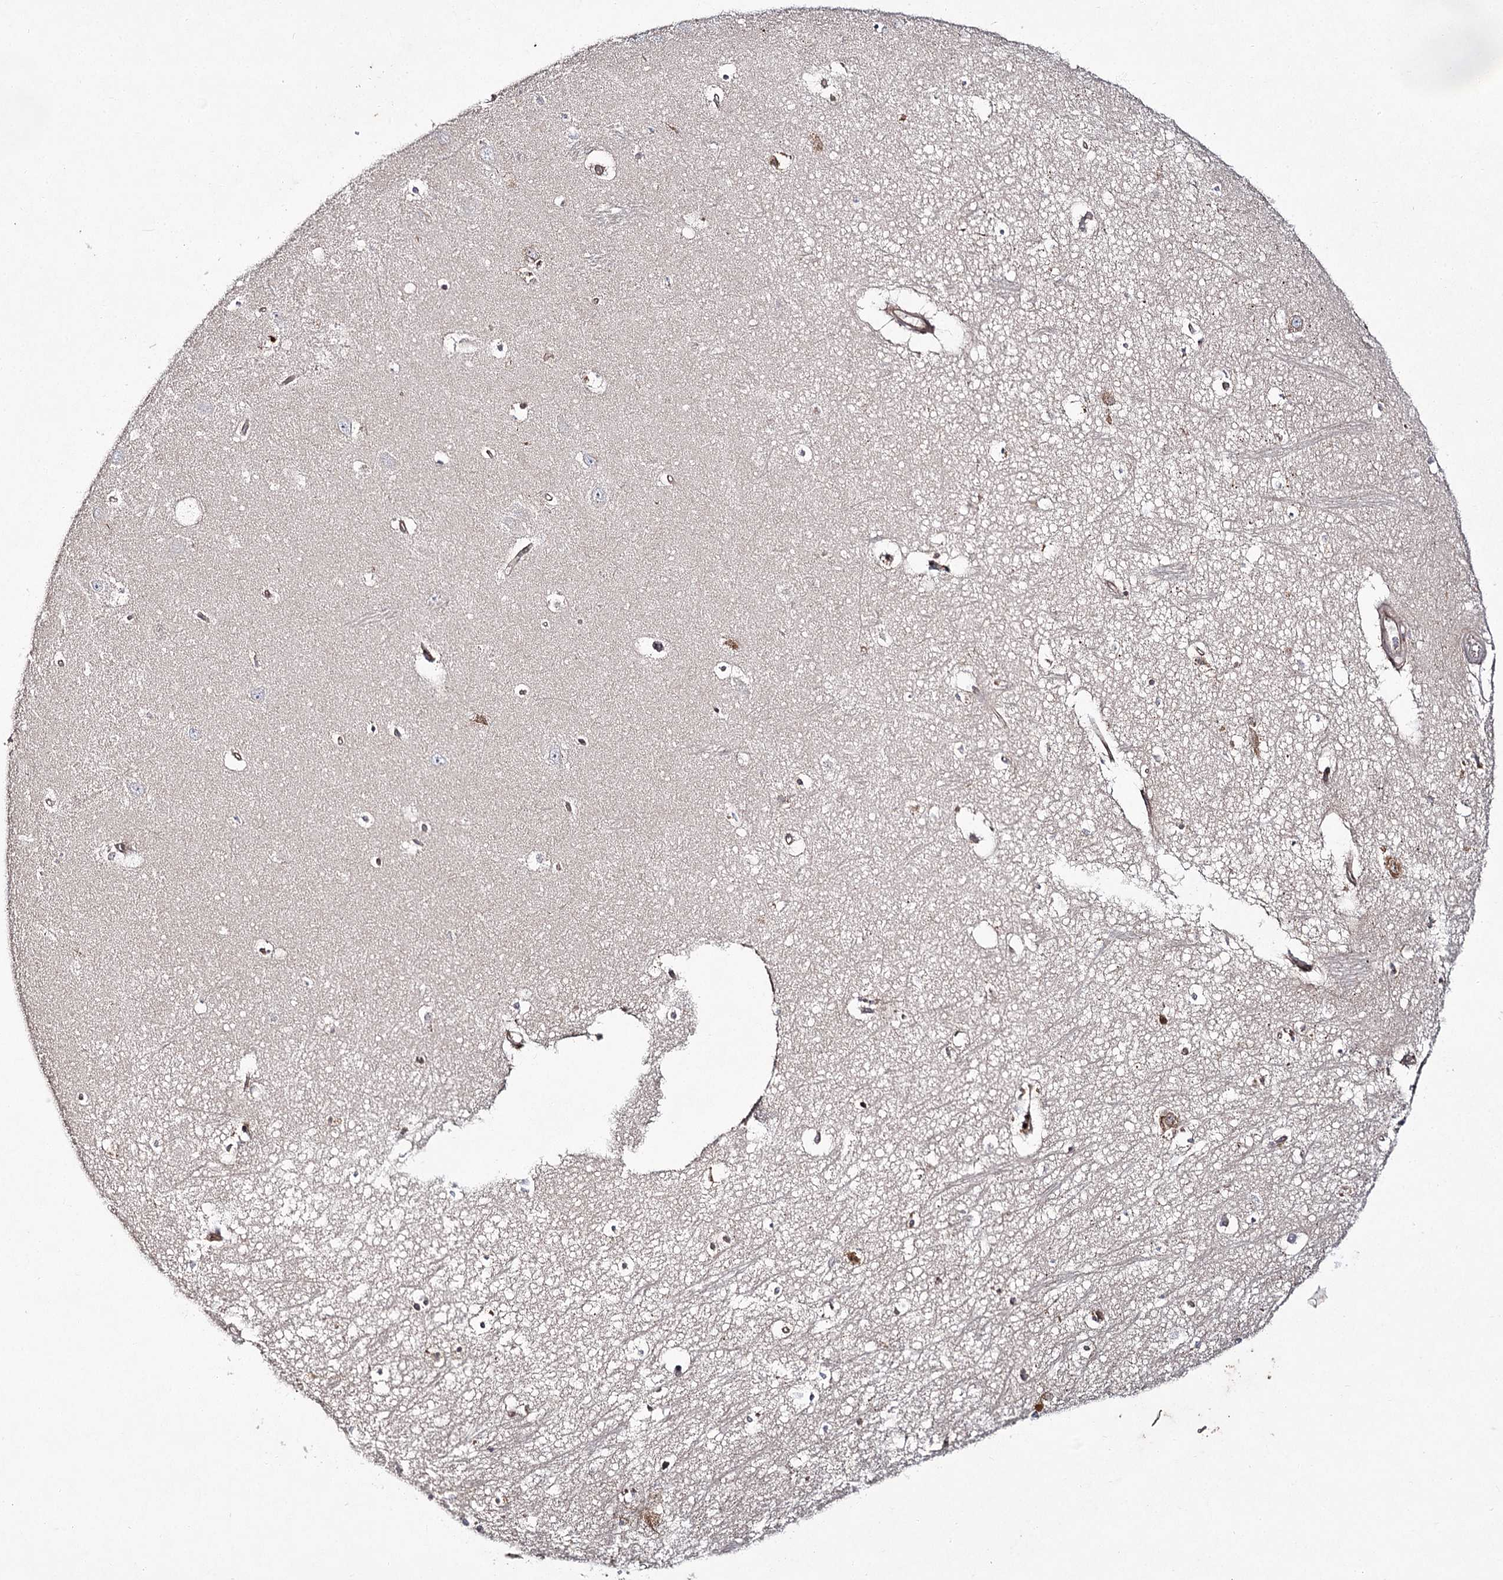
{"staining": {"intensity": "moderate", "quantity": "<25%", "location": "cytoplasmic/membranous"}, "tissue": "hippocampus", "cell_type": "Glial cells", "image_type": "normal", "snomed": [{"axis": "morphology", "description": "Normal tissue, NOS"}, {"axis": "topography", "description": "Hippocampus"}], "caption": "Benign hippocampus displays moderate cytoplasmic/membranous positivity in about <25% of glial cells (DAB = brown stain, brightfield microscopy at high magnification)..", "gene": "VWA2", "patient": {"sex": "female", "age": 64}}